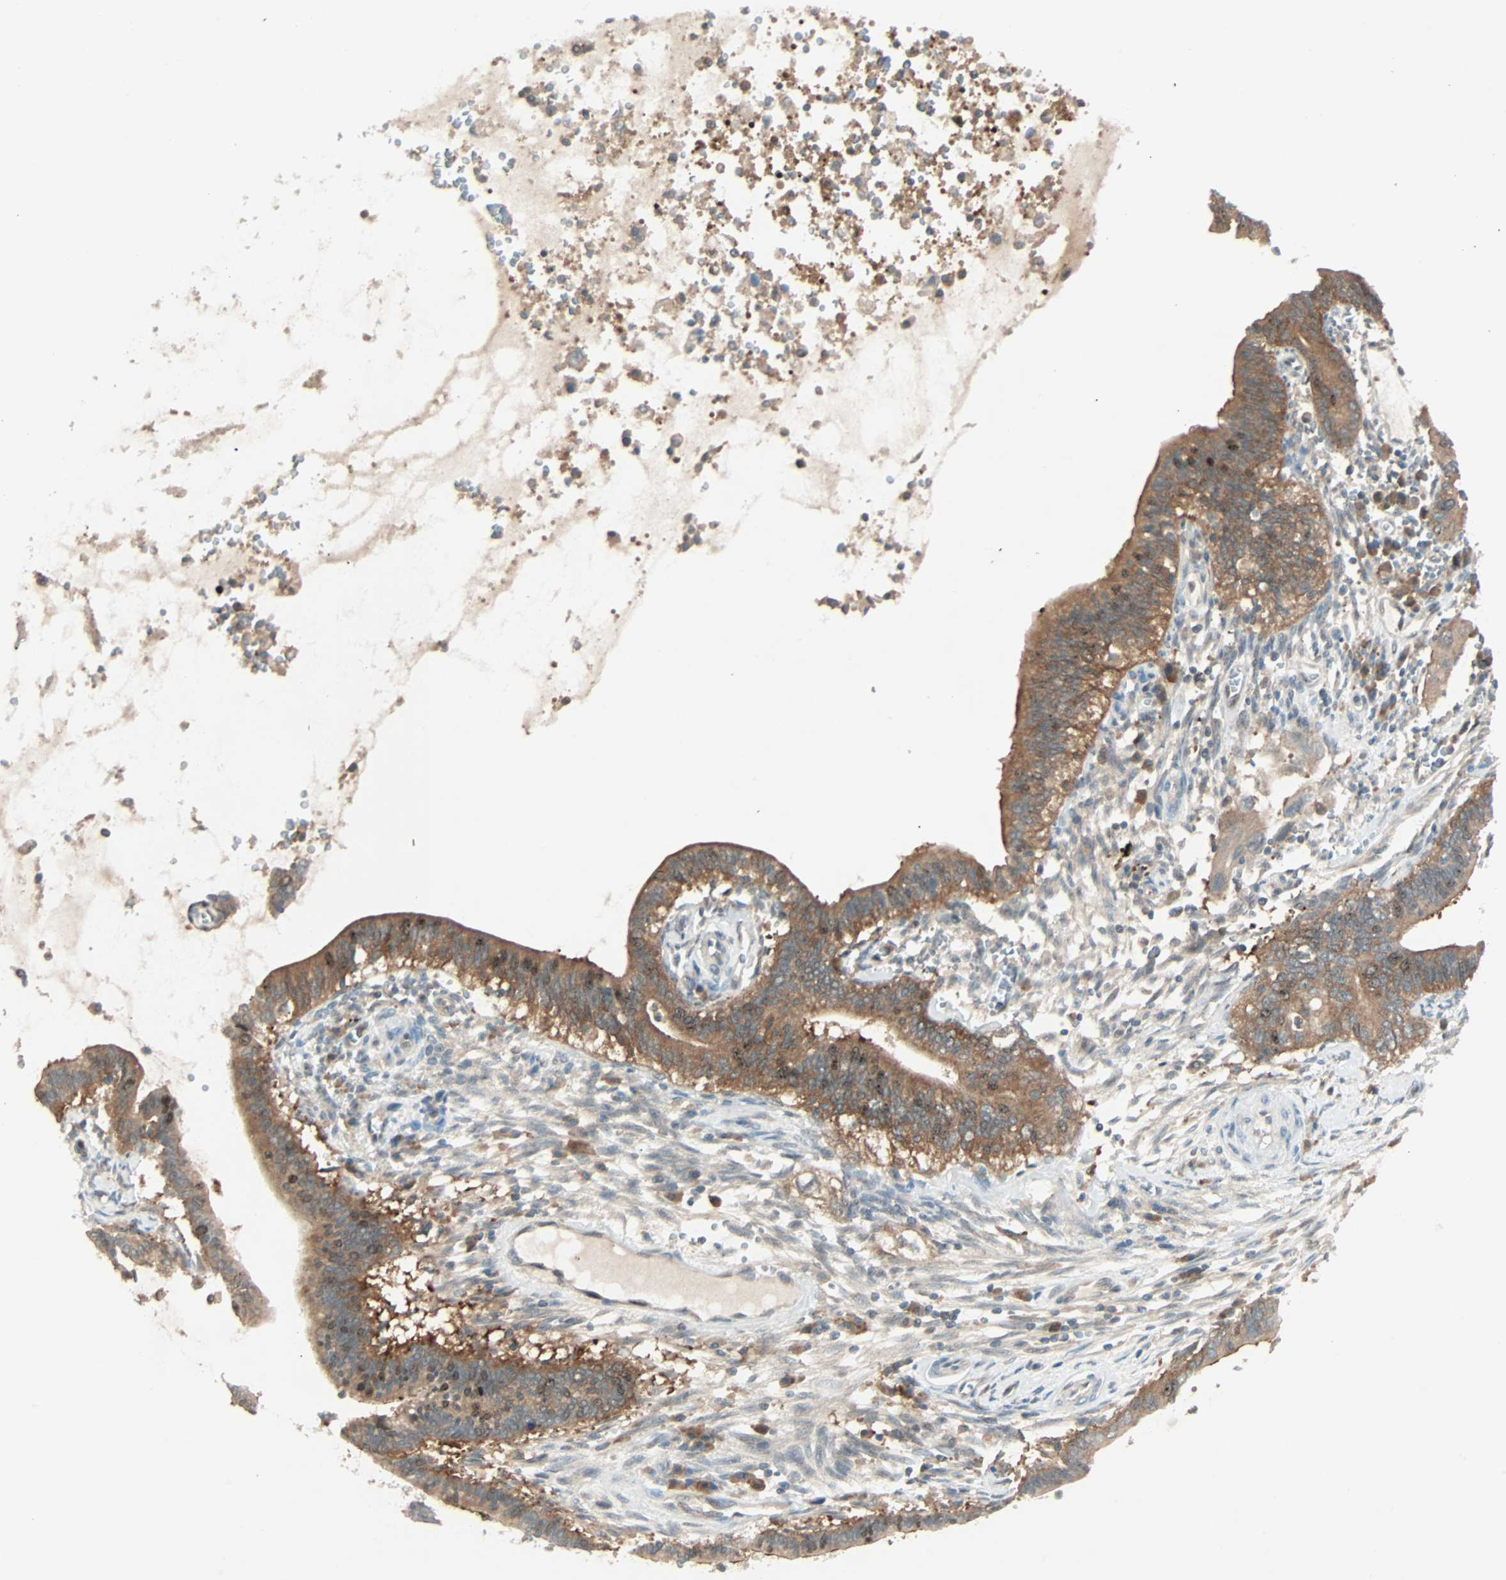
{"staining": {"intensity": "moderate", "quantity": ">75%", "location": "cytoplasmic/membranous"}, "tissue": "cervical cancer", "cell_type": "Tumor cells", "image_type": "cancer", "snomed": [{"axis": "morphology", "description": "Adenocarcinoma, NOS"}, {"axis": "topography", "description": "Cervix"}], "caption": "Cervical cancer (adenocarcinoma) stained for a protein reveals moderate cytoplasmic/membranous positivity in tumor cells. (DAB IHC, brown staining for protein, blue staining for nuclei).", "gene": "SMIM8", "patient": {"sex": "female", "age": 44}}